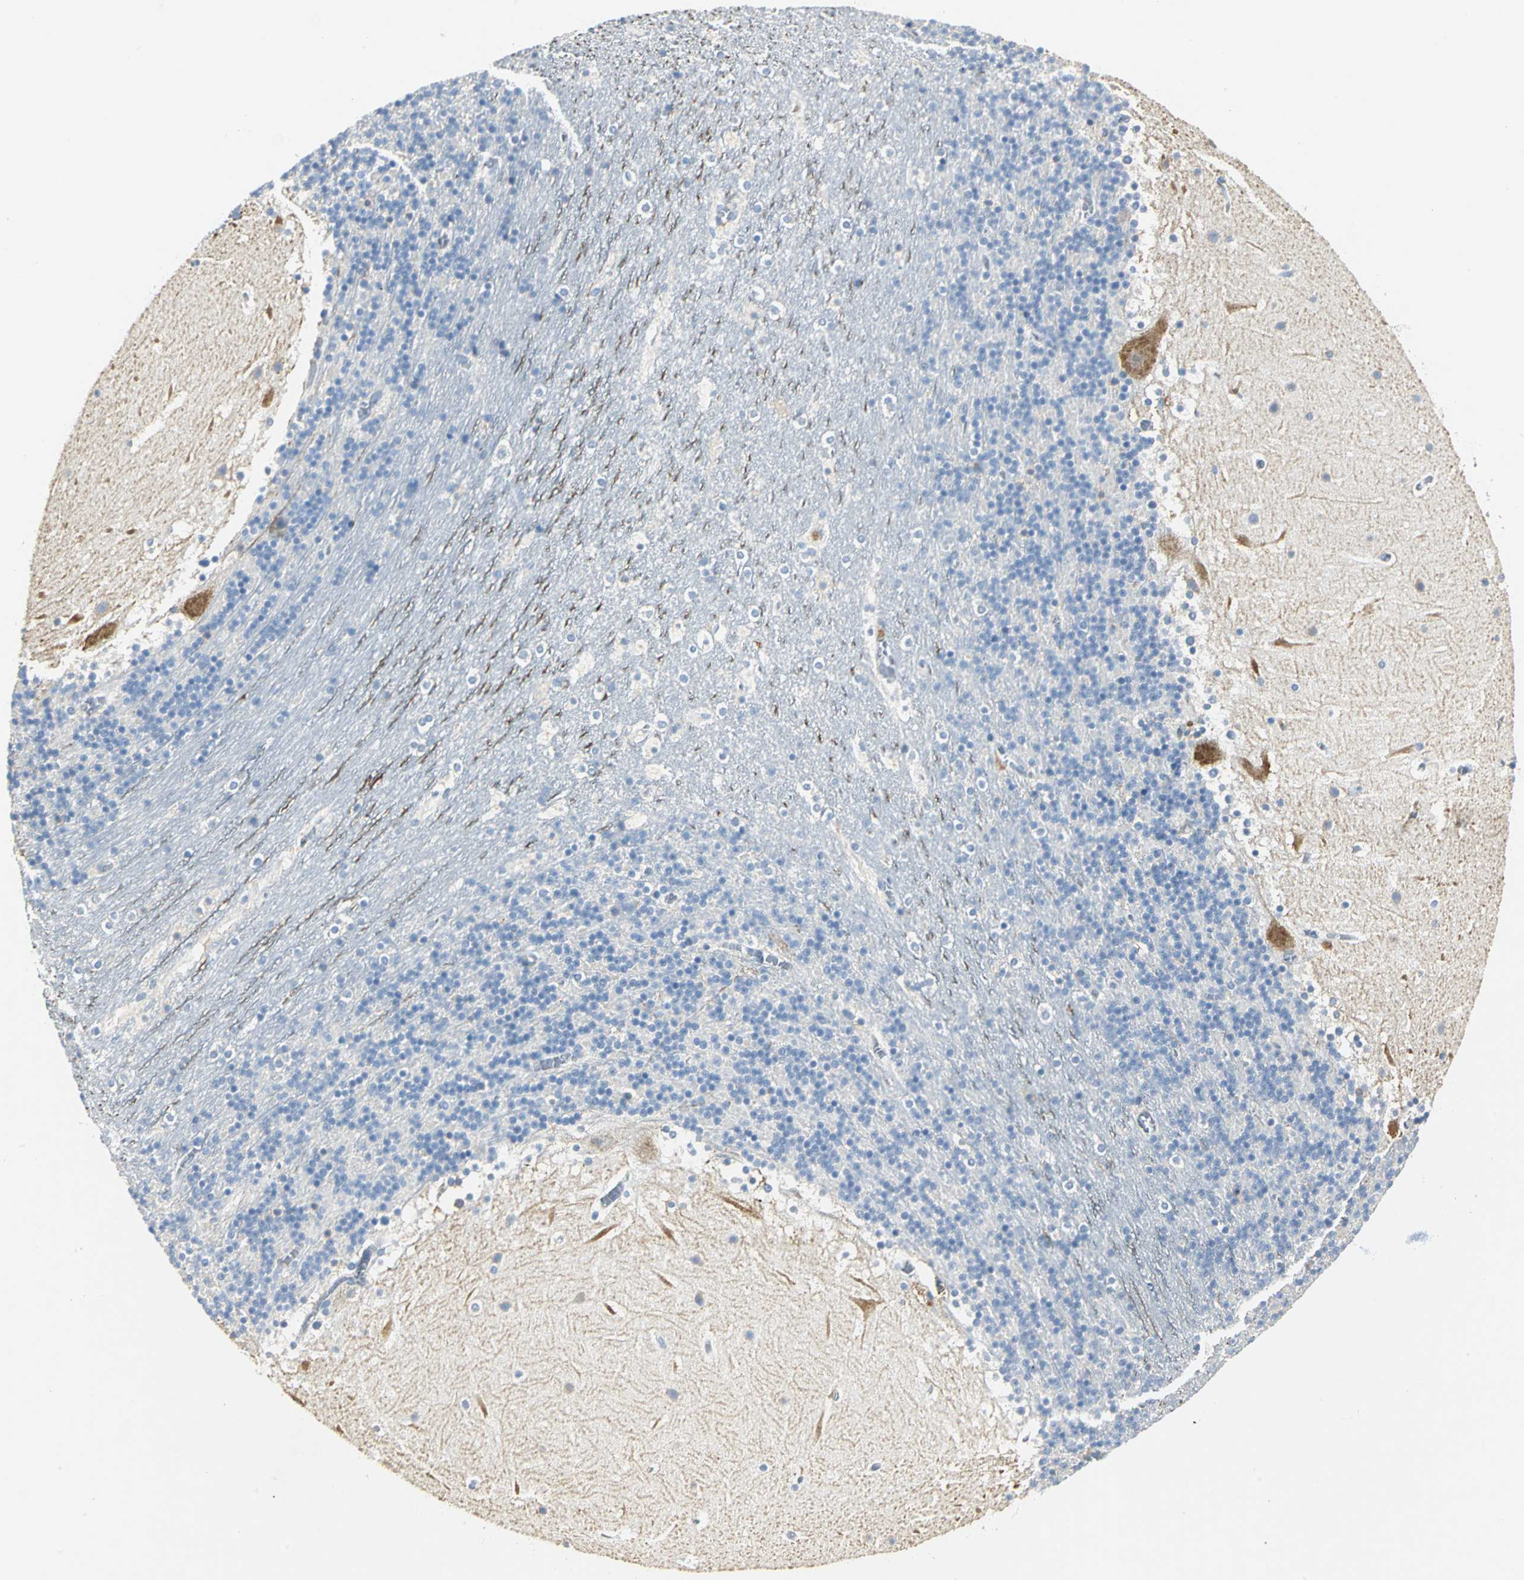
{"staining": {"intensity": "negative", "quantity": "none", "location": "none"}, "tissue": "cerebellum", "cell_type": "Cells in granular layer", "image_type": "normal", "snomed": [{"axis": "morphology", "description": "Normal tissue, NOS"}, {"axis": "topography", "description": "Cerebellum"}], "caption": "A photomicrograph of human cerebellum is negative for staining in cells in granular layer. (Stains: DAB immunohistochemistry (IHC) with hematoxylin counter stain, Microscopy: brightfield microscopy at high magnification).", "gene": "B3GNT2", "patient": {"sex": "male", "age": 45}}